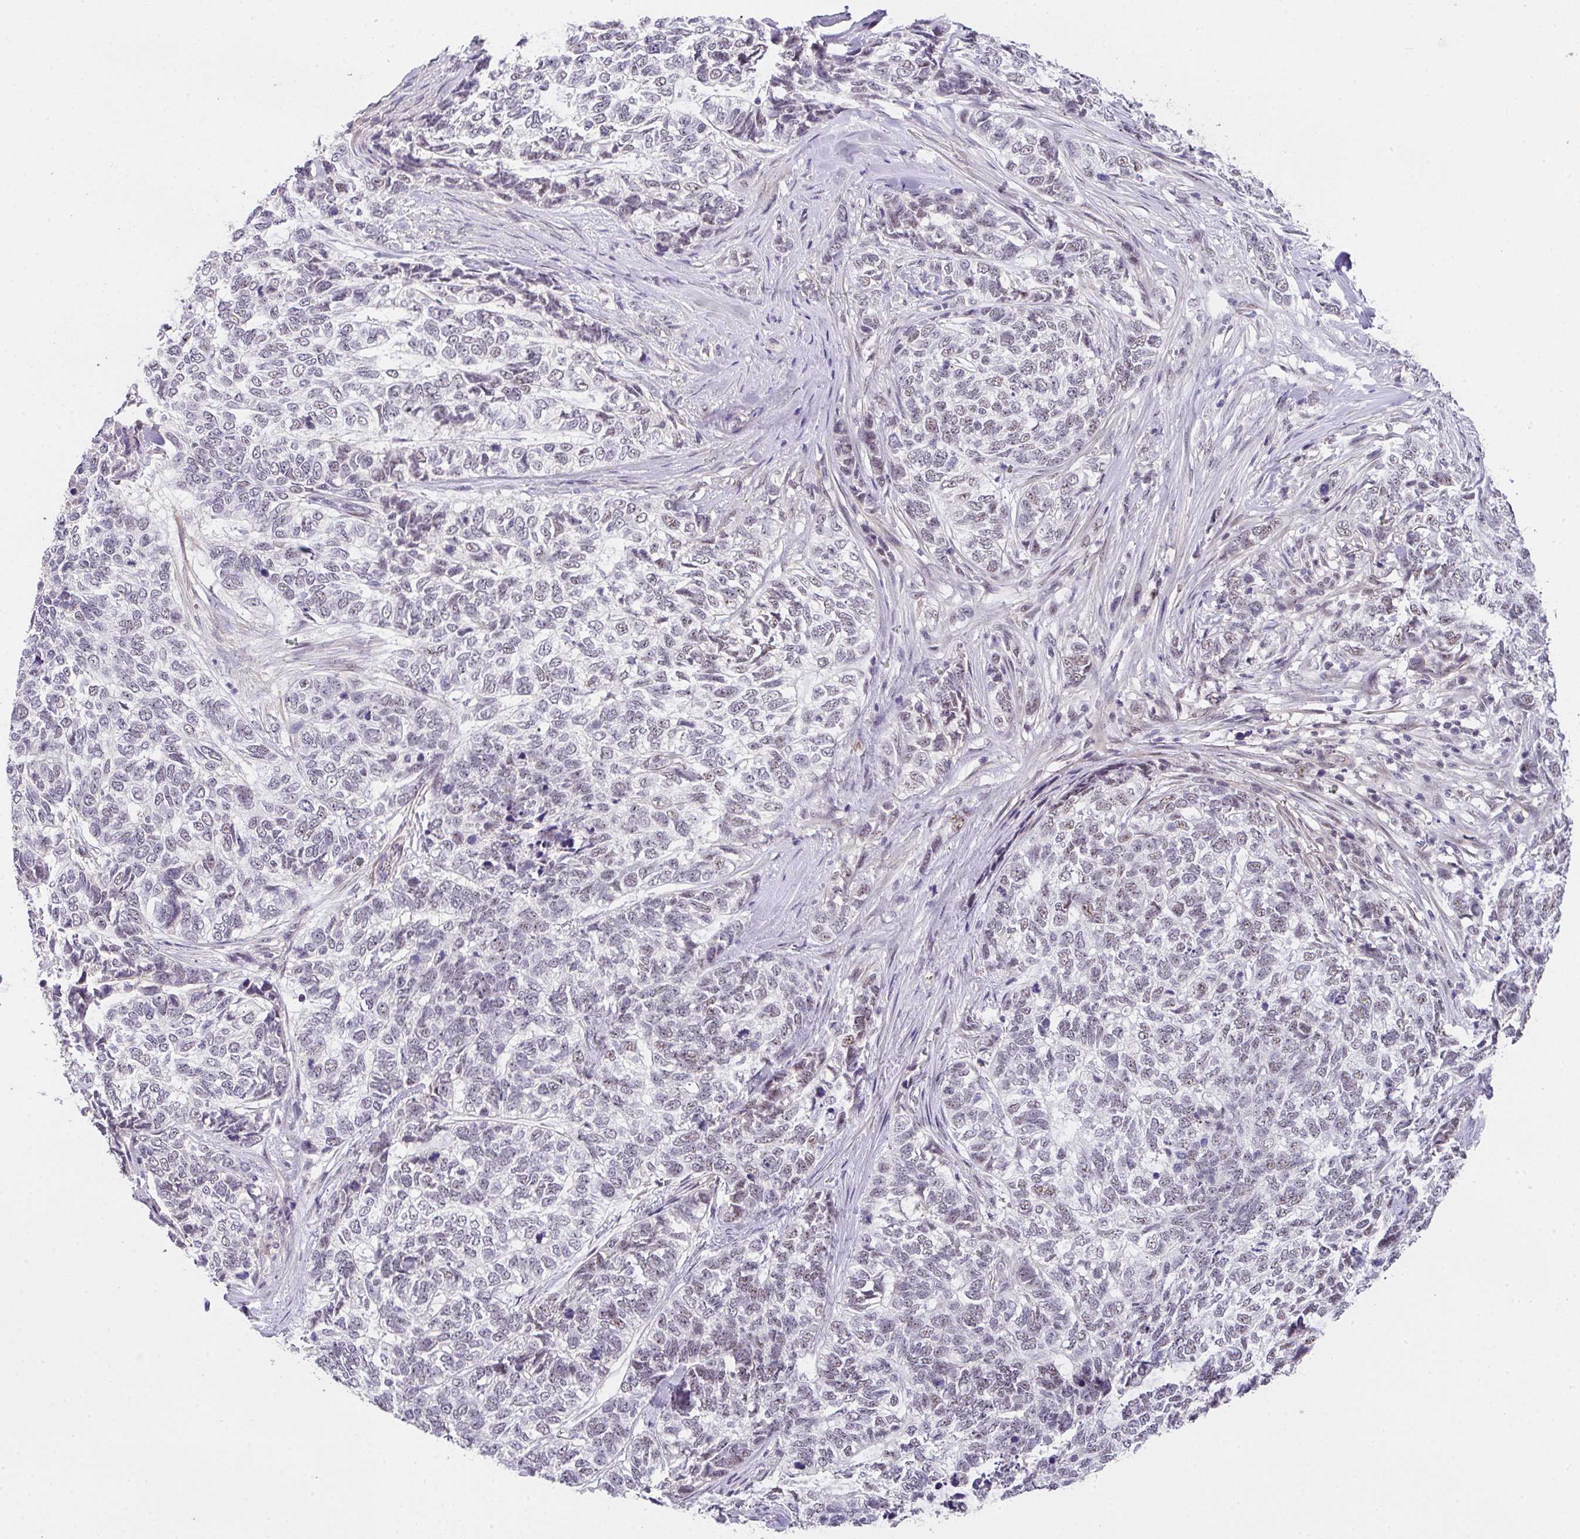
{"staining": {"intensity": "weak", "quantity": "<25%", "location": "nuclear"}, "tissue": "skin cancer", "cell_type": "Tumor cells", "image_type": "cancer", "snomed": [{"axis": "morphology", "description": "Basal cell carcinoma"}, {"axis": "topography", "description": "Skin"}], "caption": "Photomicrograph shows no significant protein expression in tumor cells of basal cell carcinoma (skin).", "gene": "RBBP6", "patient": {"sex": "female", "age": 65}}